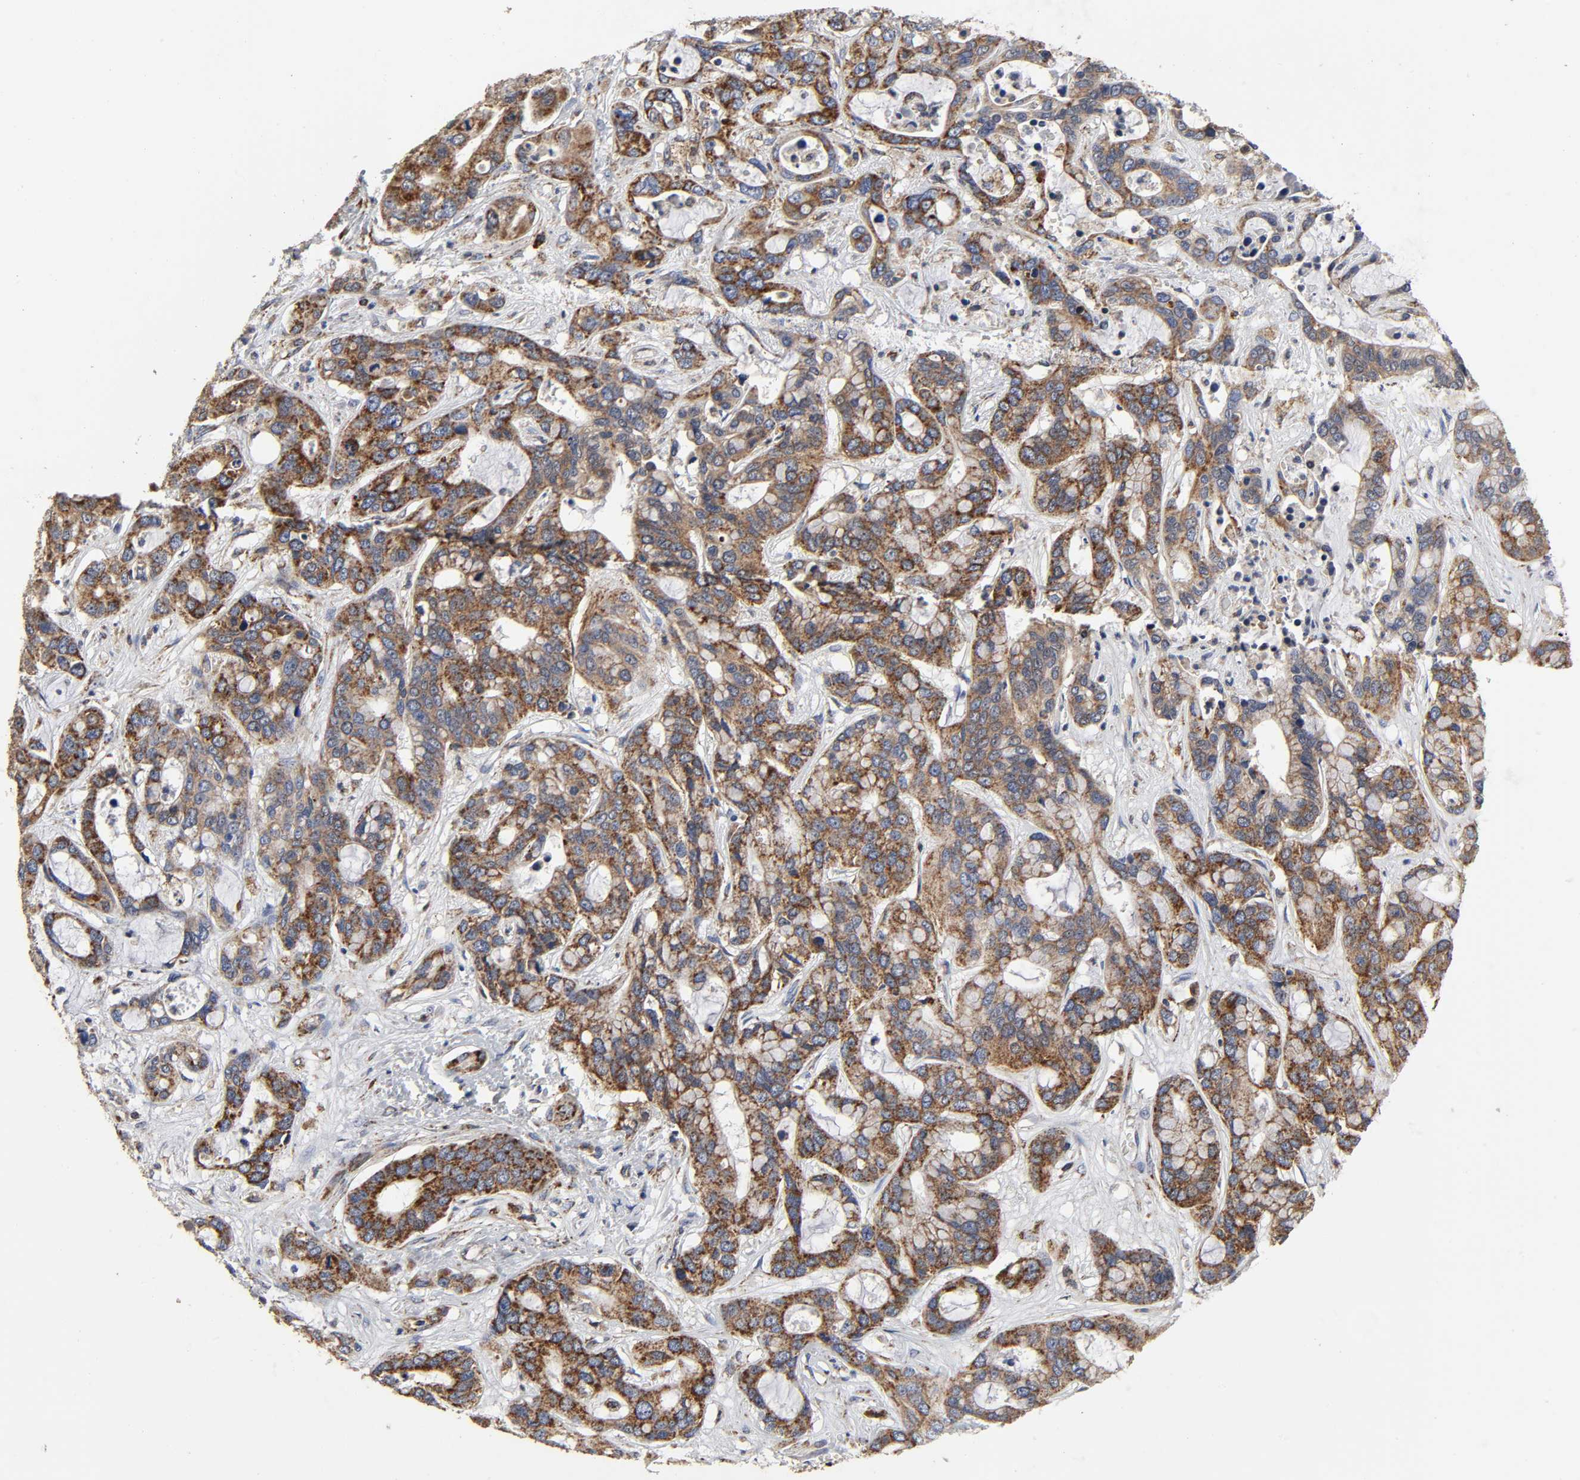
{"staining": {"intensity": "strong", "quantity": ">75%", "location": "cytoplasmic/membranous"}, "tissue": "liver cancer", "cell_type": "Tumor cells", "image_type": "cancer", "snomed": [{"axis": "morphology", "description": "Cholangiocarcinoma"}, {"axis": "topography", "description": "Liver"}], "caption": "Immunohistochemical staining of liver cancer (cholangiocarcinoma) reveals strong cytoplasmic/membranous protein positivity in about >75% of tumor cells.", "gene": "COX6B1", "patient": {"sex": "female", "age": 65}}